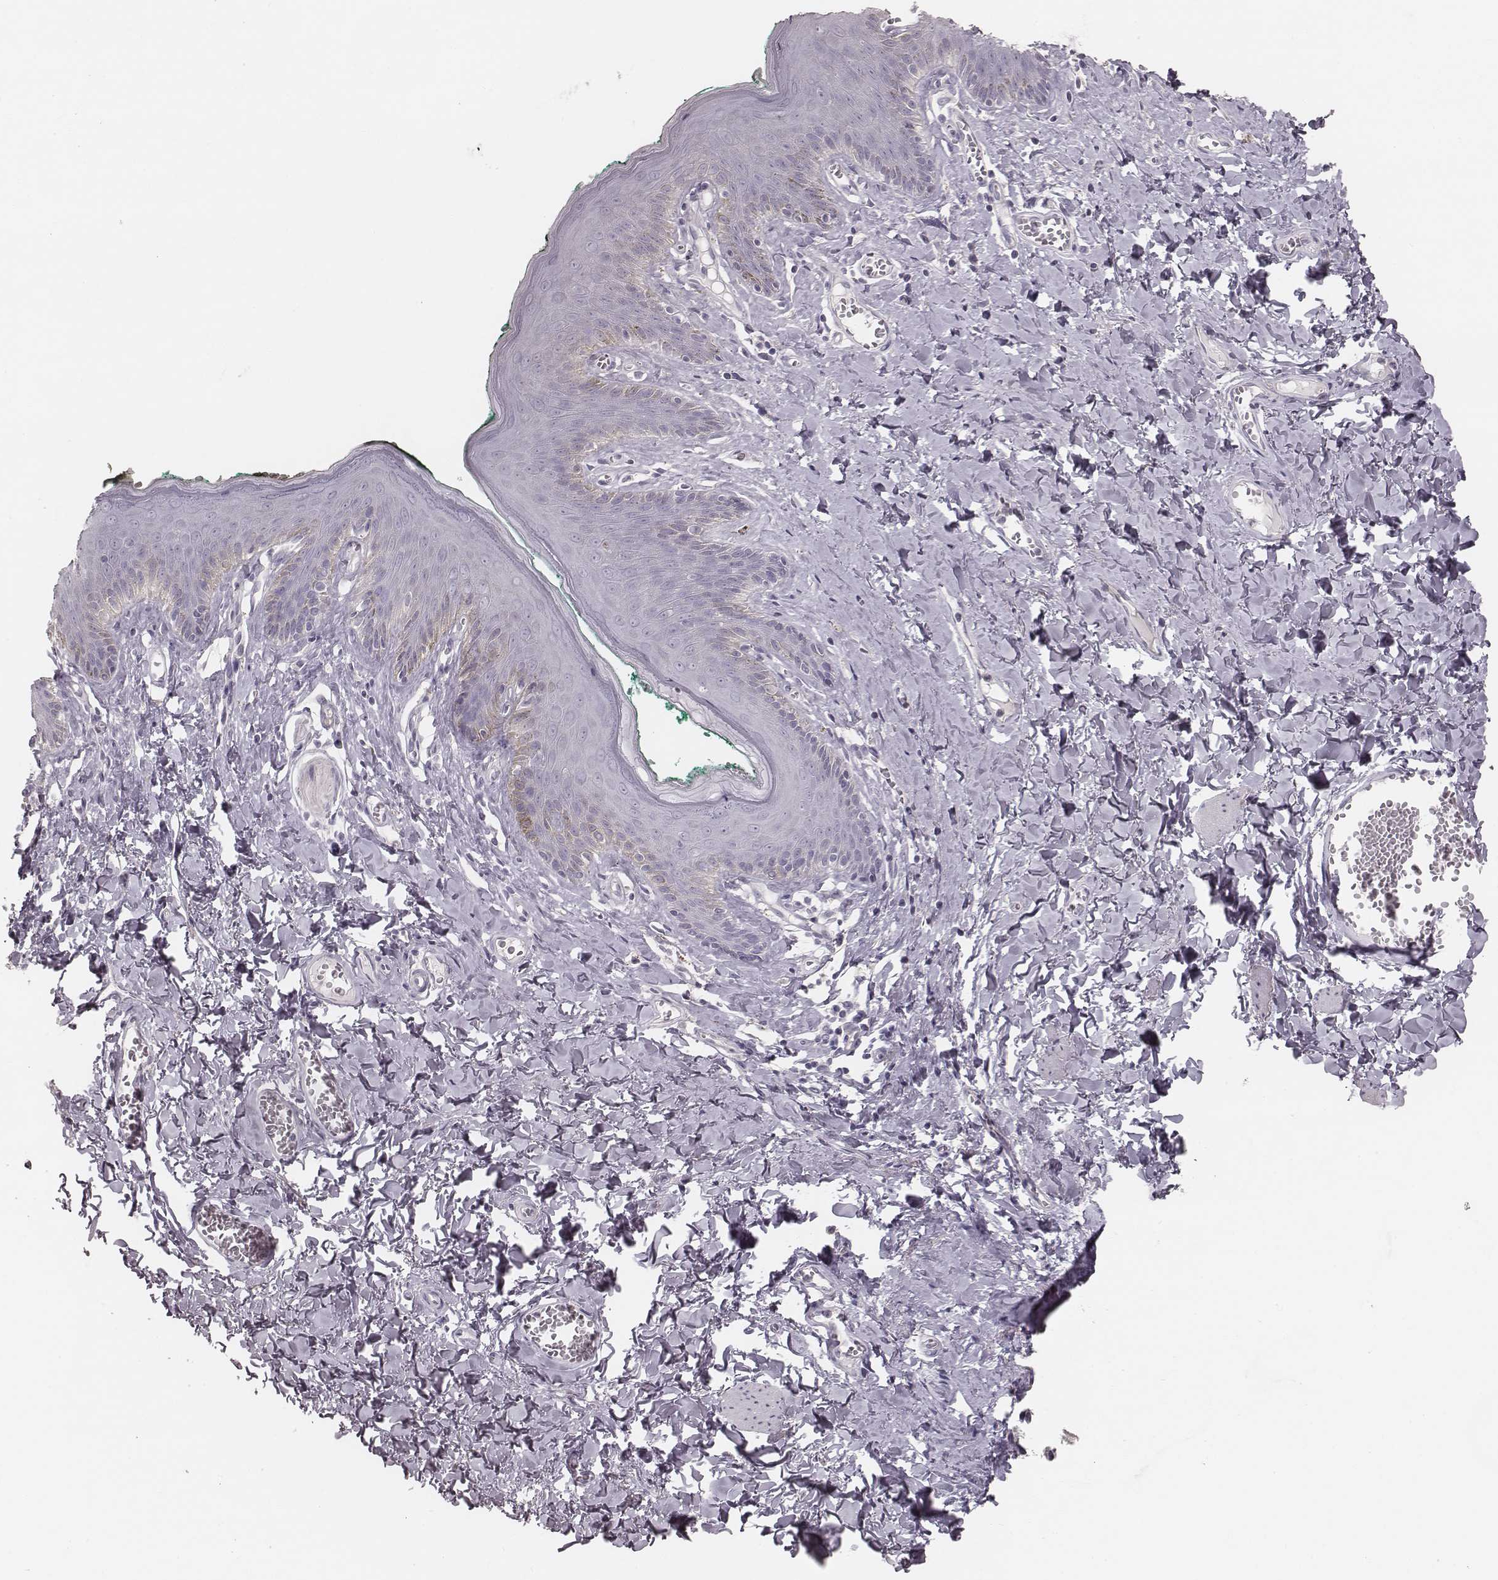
{"staining": {"intensity": "negative", "quantity": "none", "location": "none"}, "tissue": "skin", "cell_type": "Epidermal cells", "image_type": "normal", "snomed": [{"axis": "morphology", "description": "Normal tissue, NOS"}, {"axis": "topography", "description": "Vulva"}, {"axis": "topography", "description": "Peripheral nerve tissue"}], "caption": "Immunohistochemistry of unremarkable skin exhibits no staining in epidermal cells. (Stains: DAB (3,3'-diaminobenzidine) immunohistochemistry (IHC) with hematoxylin counter stain, Microscopy: brightfield microscopy at high magnification).", "gene": "ZP4", "patient": {"sex": "female", "age": 66}}